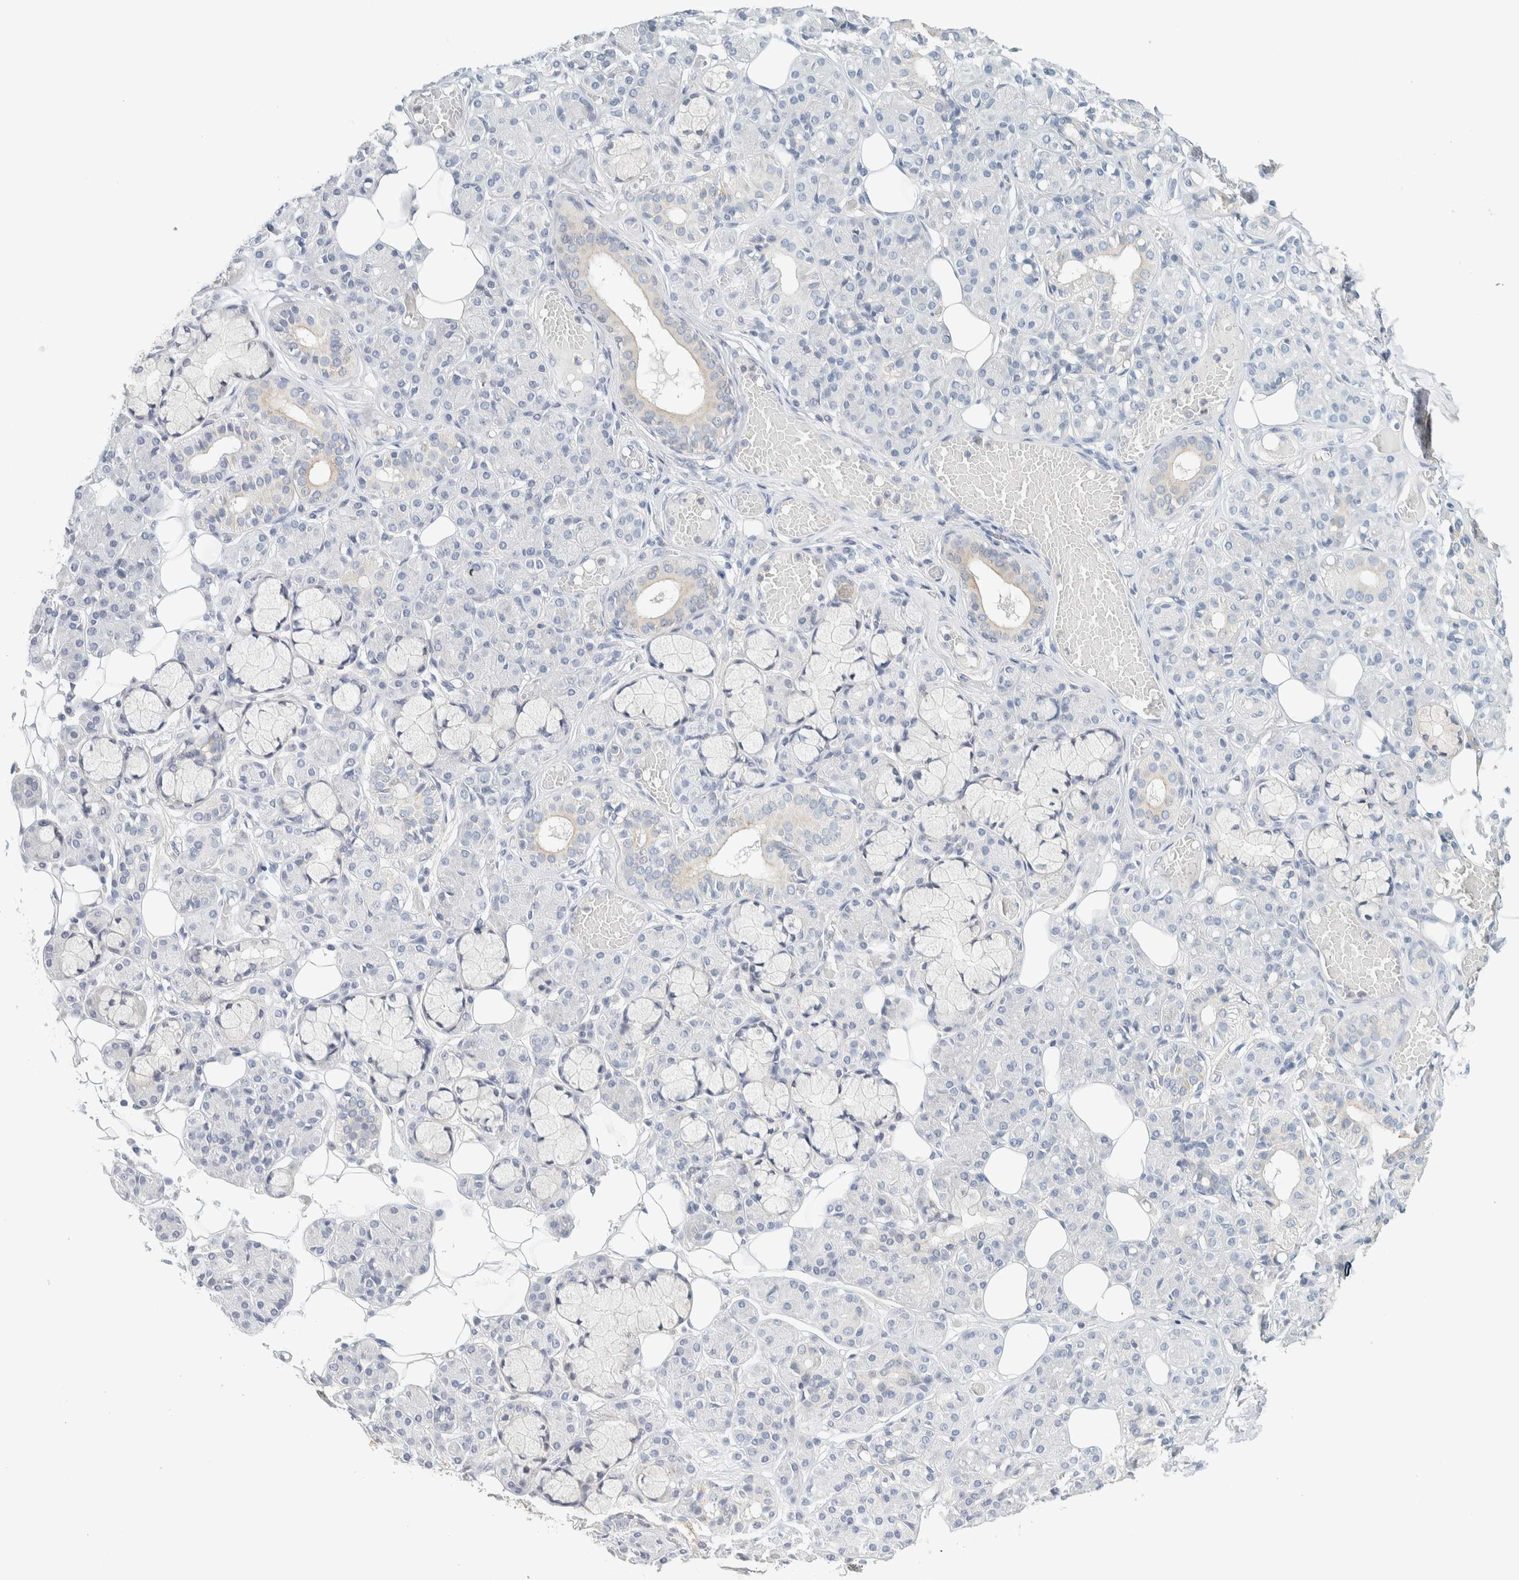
{"staining": {"intensity": "negative", "quantity": "none", "location": "none"}, "tissue": "salivary gland", "cell_type": "Glandular cells", "image_type": "normal", "snomed": [{"axis": "morphology", "description": "Normal tissue, NOS"}, {"axis": "topography", "description": "Salivary gland"}], "caption": "This is a micrograph of IHC staining of normal salivary gland, which shows no staining in glandular cells. Nuclei are stained in blue.", "gene": "NDE1", "patient": {"sex": "male", "age": 63}}